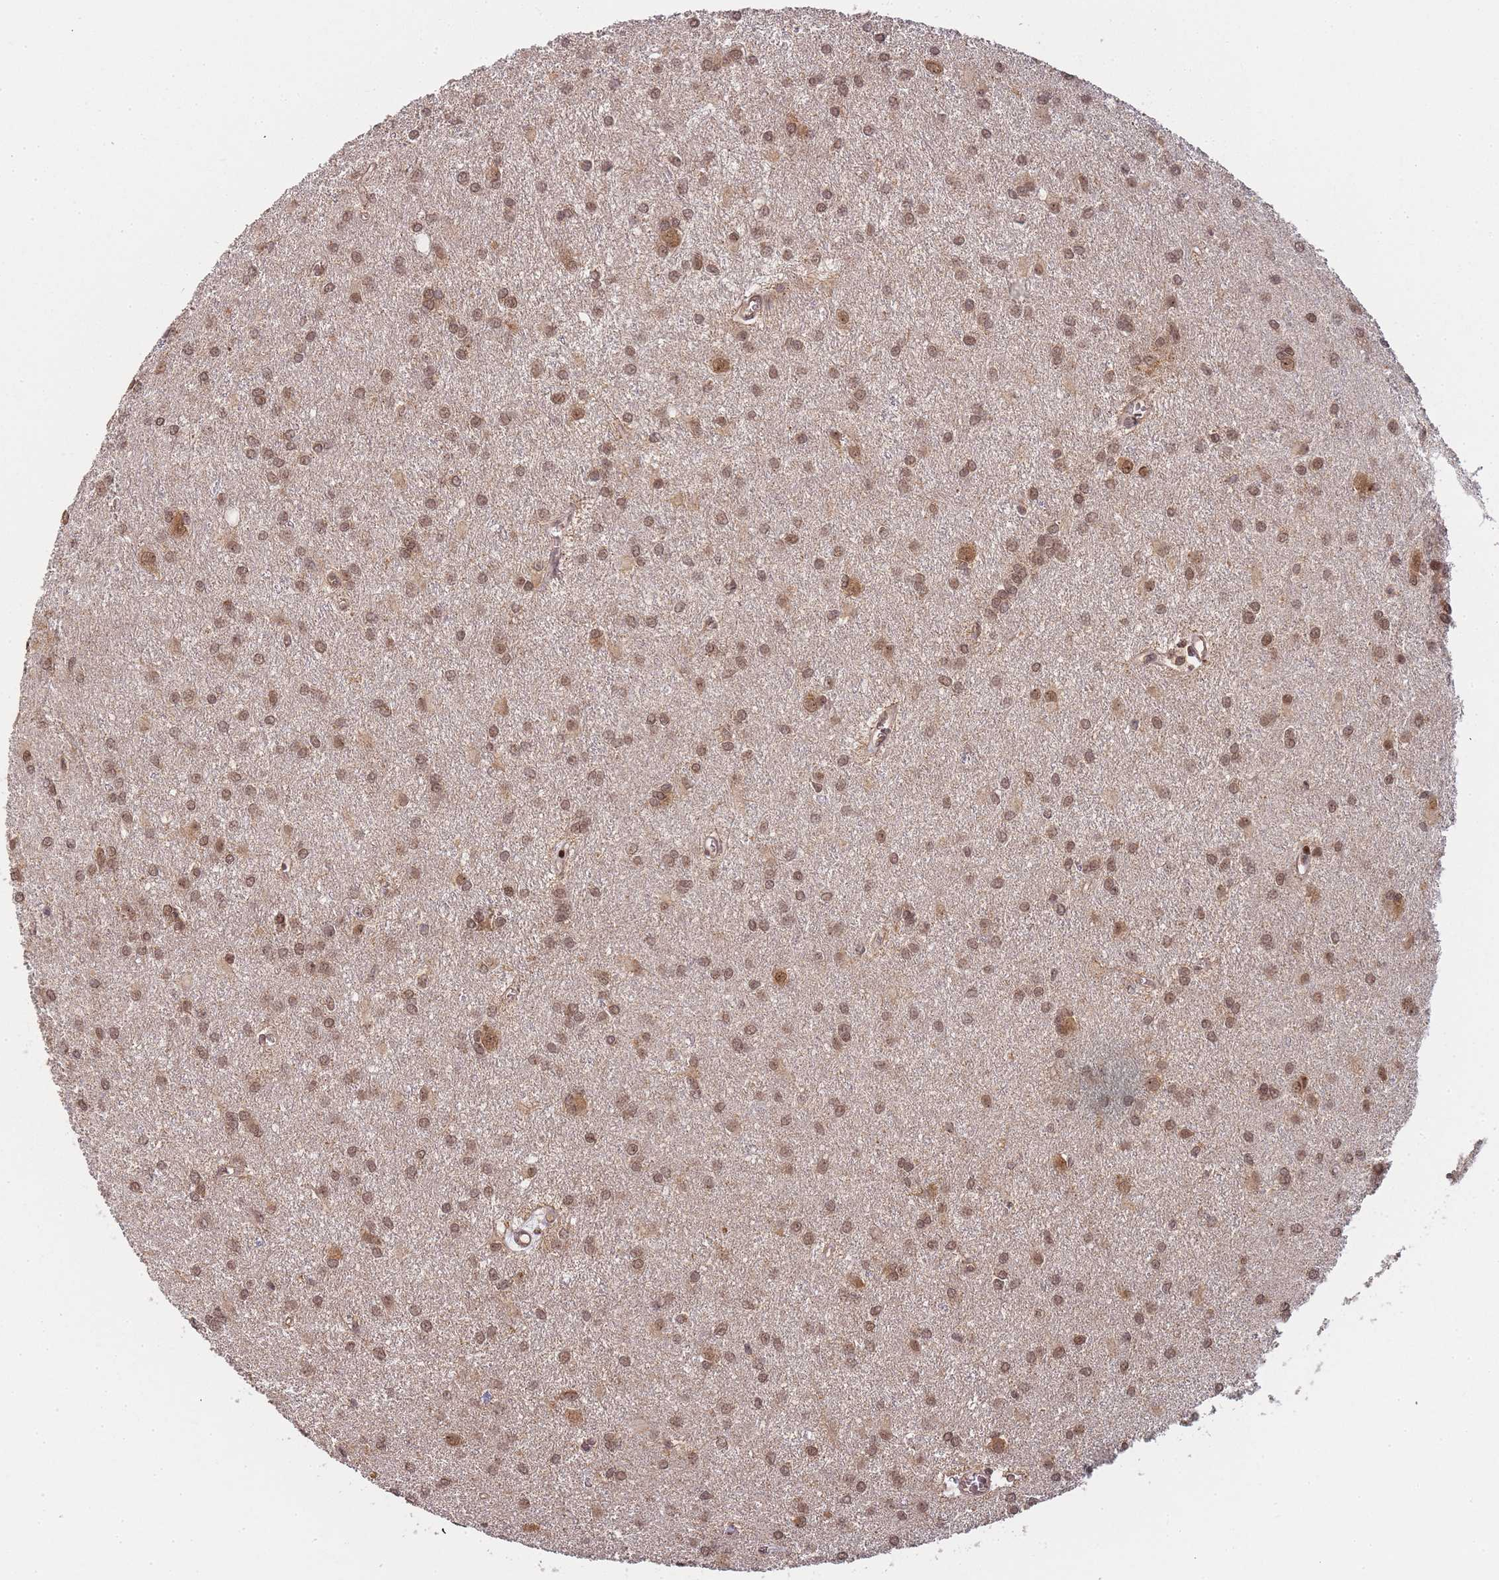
{"staining": {"intensity": "moderate", "quantity": ">75%", "location": "nuclear"}, "tissue": "glioma", "cell_type": "Tumor cells", "image_type": "cancer", "snomed": [{"axis": "morphology", "description": "Glioma, malignant, High grade"}, {"axis": "topography", "description": "Brain"}], "caption": "An image of human glioma stained for a protein demonstrates moderate nuclear brown staining in tumor cells. The protein of interest is shown in brown color, while the nuclei are stained blue.", "gene": "ZNF497", "patient": {"sex": "female", "age": 50}}